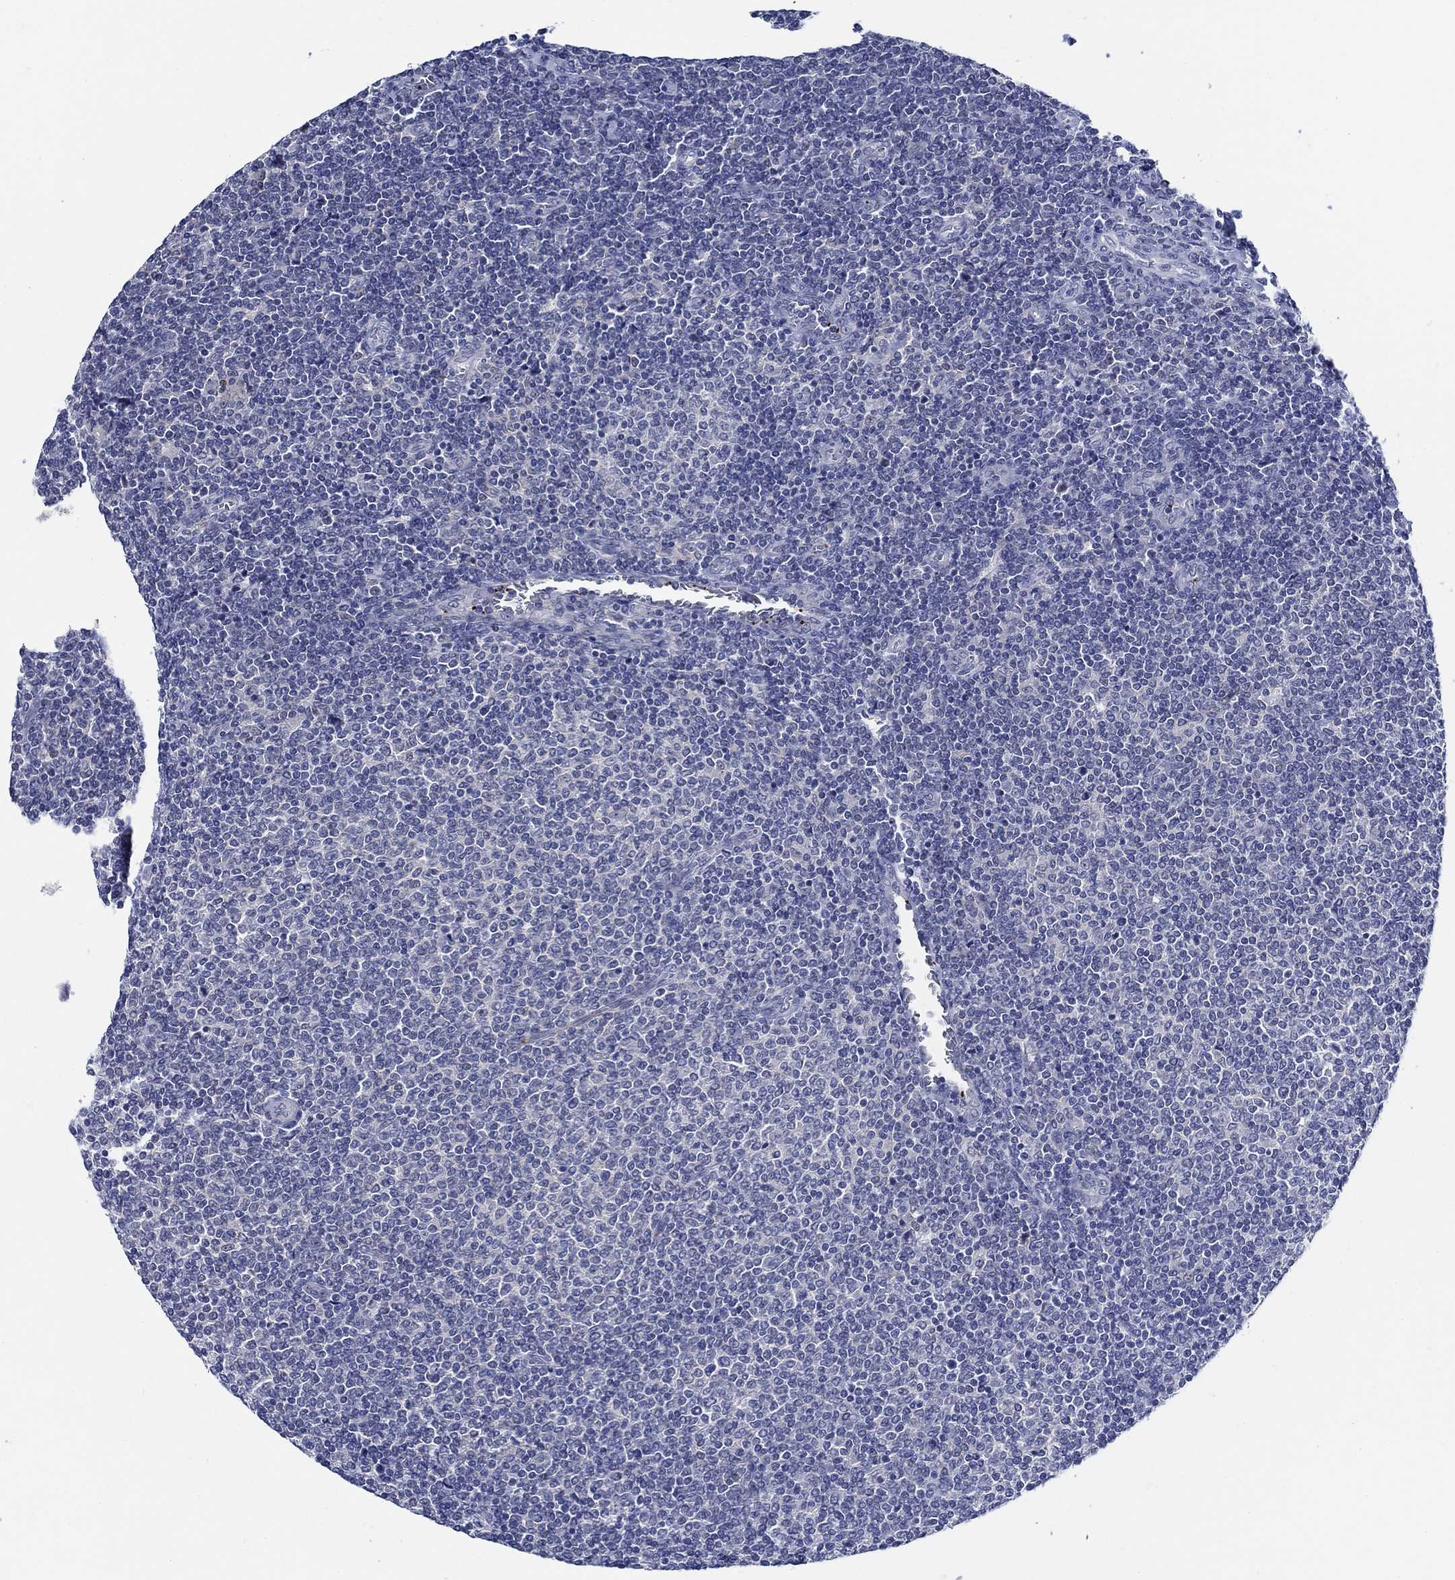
{"staining": {"intensity": "negative", "quantity": "none", "location": "none"}, "tissue": "lymphoma", "cell_type": "Tumor cells", "image_type": "cancer", "snomed": [{"axis": "morphology", "description": "Malignant lymphoma, non-Hodgkin's type, Low grade"}, {"axis": "topography", "description": "Lymph node"}], "caption": "Lymphoma was stained to show a protein in brown. There is no significant positivity in tumor cells. (DAB immunohistochemistry with hematoxylin counter stain).", "gene": "ALOX12", "patient": {"sex": "male", "age": 52}}